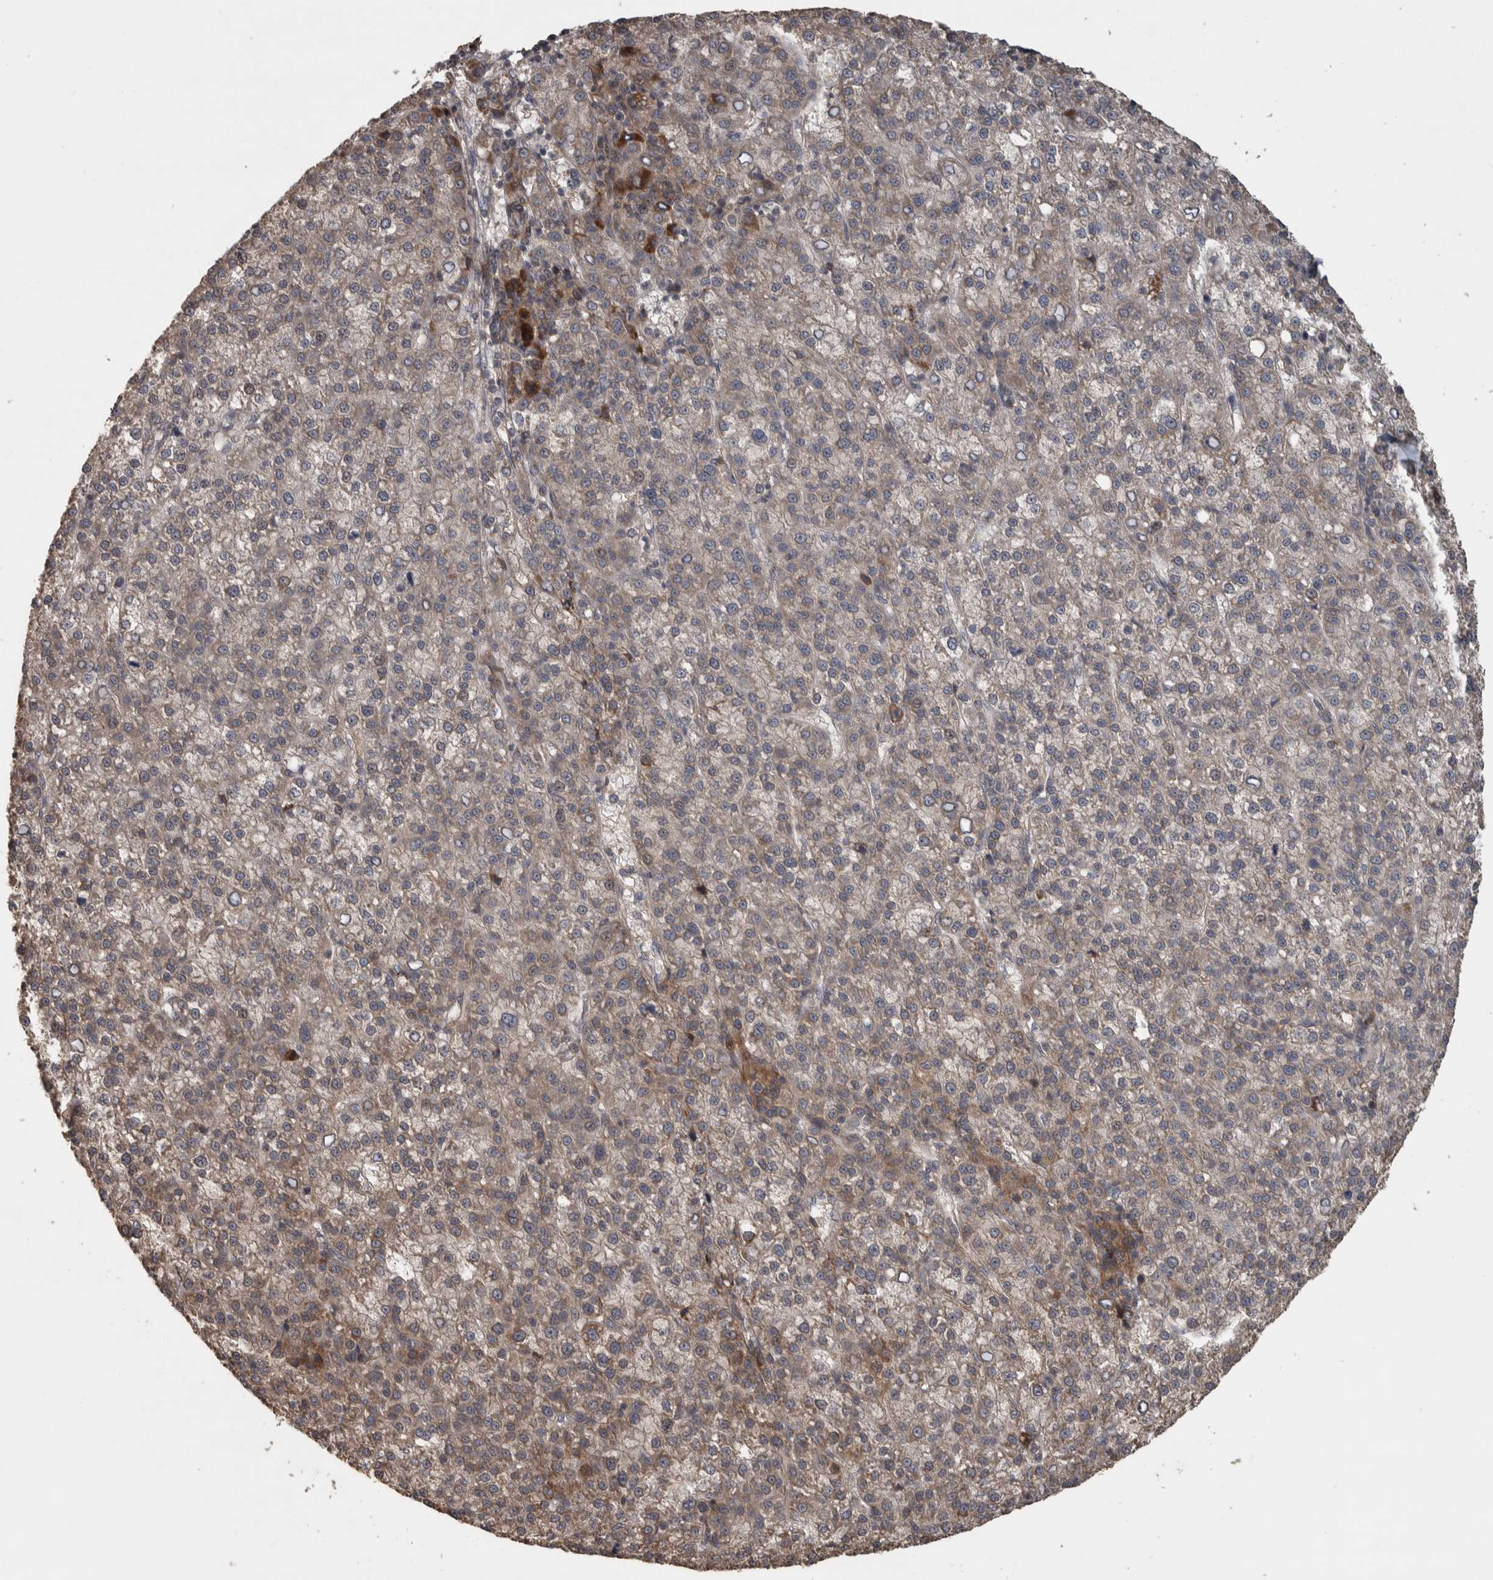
{"staining": {"intensity": "weak", "quantity": "25%-75%", "location": "cytoplasmic/membranous"}, "tissue": "liver cancer", "cell_type": "Tumor cells", "image_type": "cancer", "snomed": [{"axis": "morphology", "description": "Carcinoma, Hepatocellular, NOS"}, {"axis": "topography", "description": "Liver"}], "caption": "A brown stain labels weak cytoplasmic/membranous expression of a protein in human liver hepatocellular carcinoma tumor cells.", "gene": "ERAL1", "patient": {"sex": "female", "age": 58}}